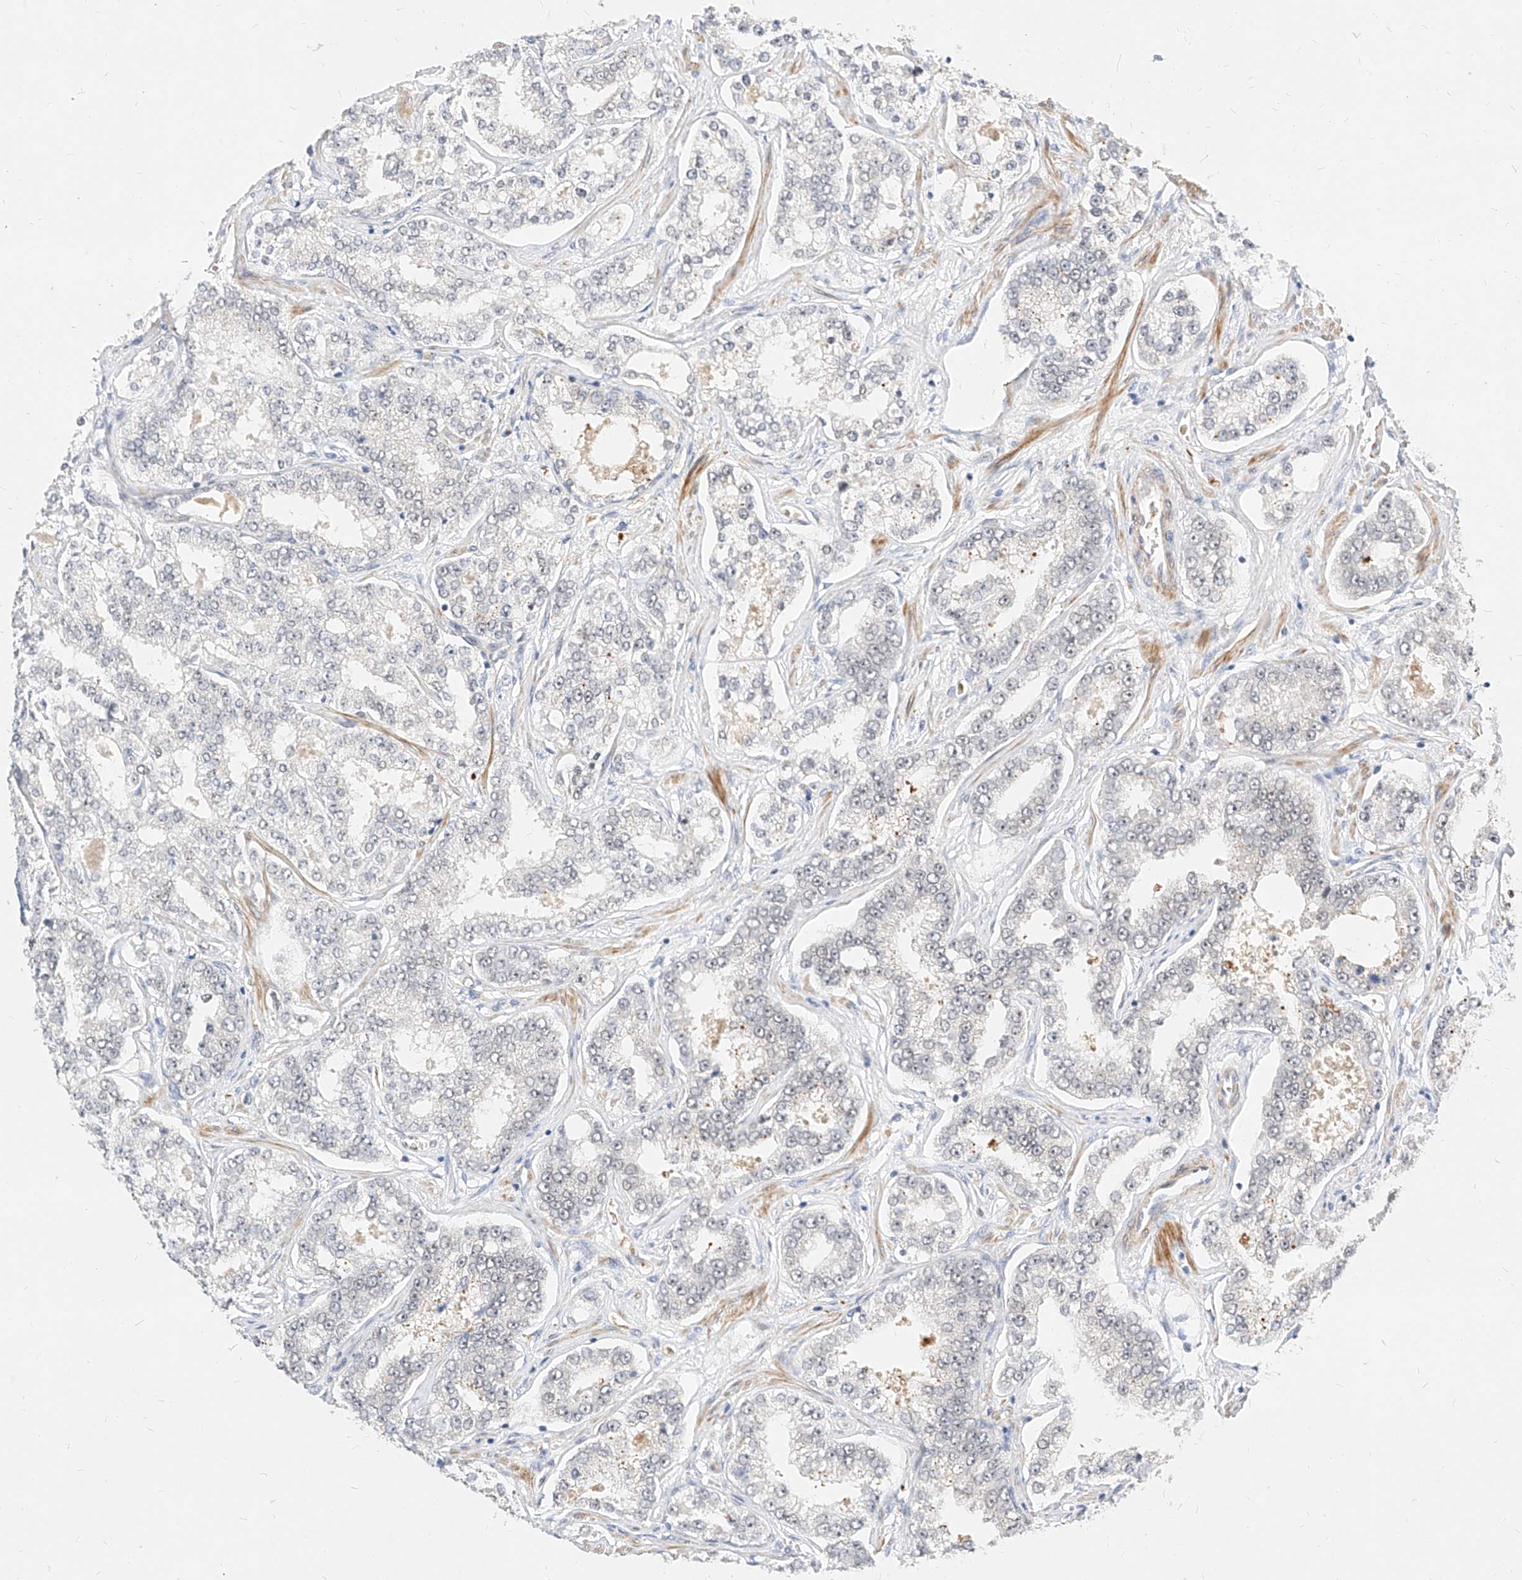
{"staining": {"intensity": "negative", "quantity": "none", "location": "none"}, "tissue": "prostate cancer", "cell_type": "Tumor cells", "image_type": "cancer", "snomed": [{"axis": "morphology", "description": "Normal tissue, NOS"}, {"axis": "morphology", "description": "Adenocarcinoma, High grade"}, {"axis": "topography", "description": "Prostate"}], "caption": "The photomicrograph demonstrates no staining of tumor cells in prostate adenocarcinoma (high-grade). (Brightfield microscopy of DAB (3,3'-diaminobenzidine) IHC at high magnification).", "gene": "CBX8", "patient": {"sex": "male", "age": 83}}